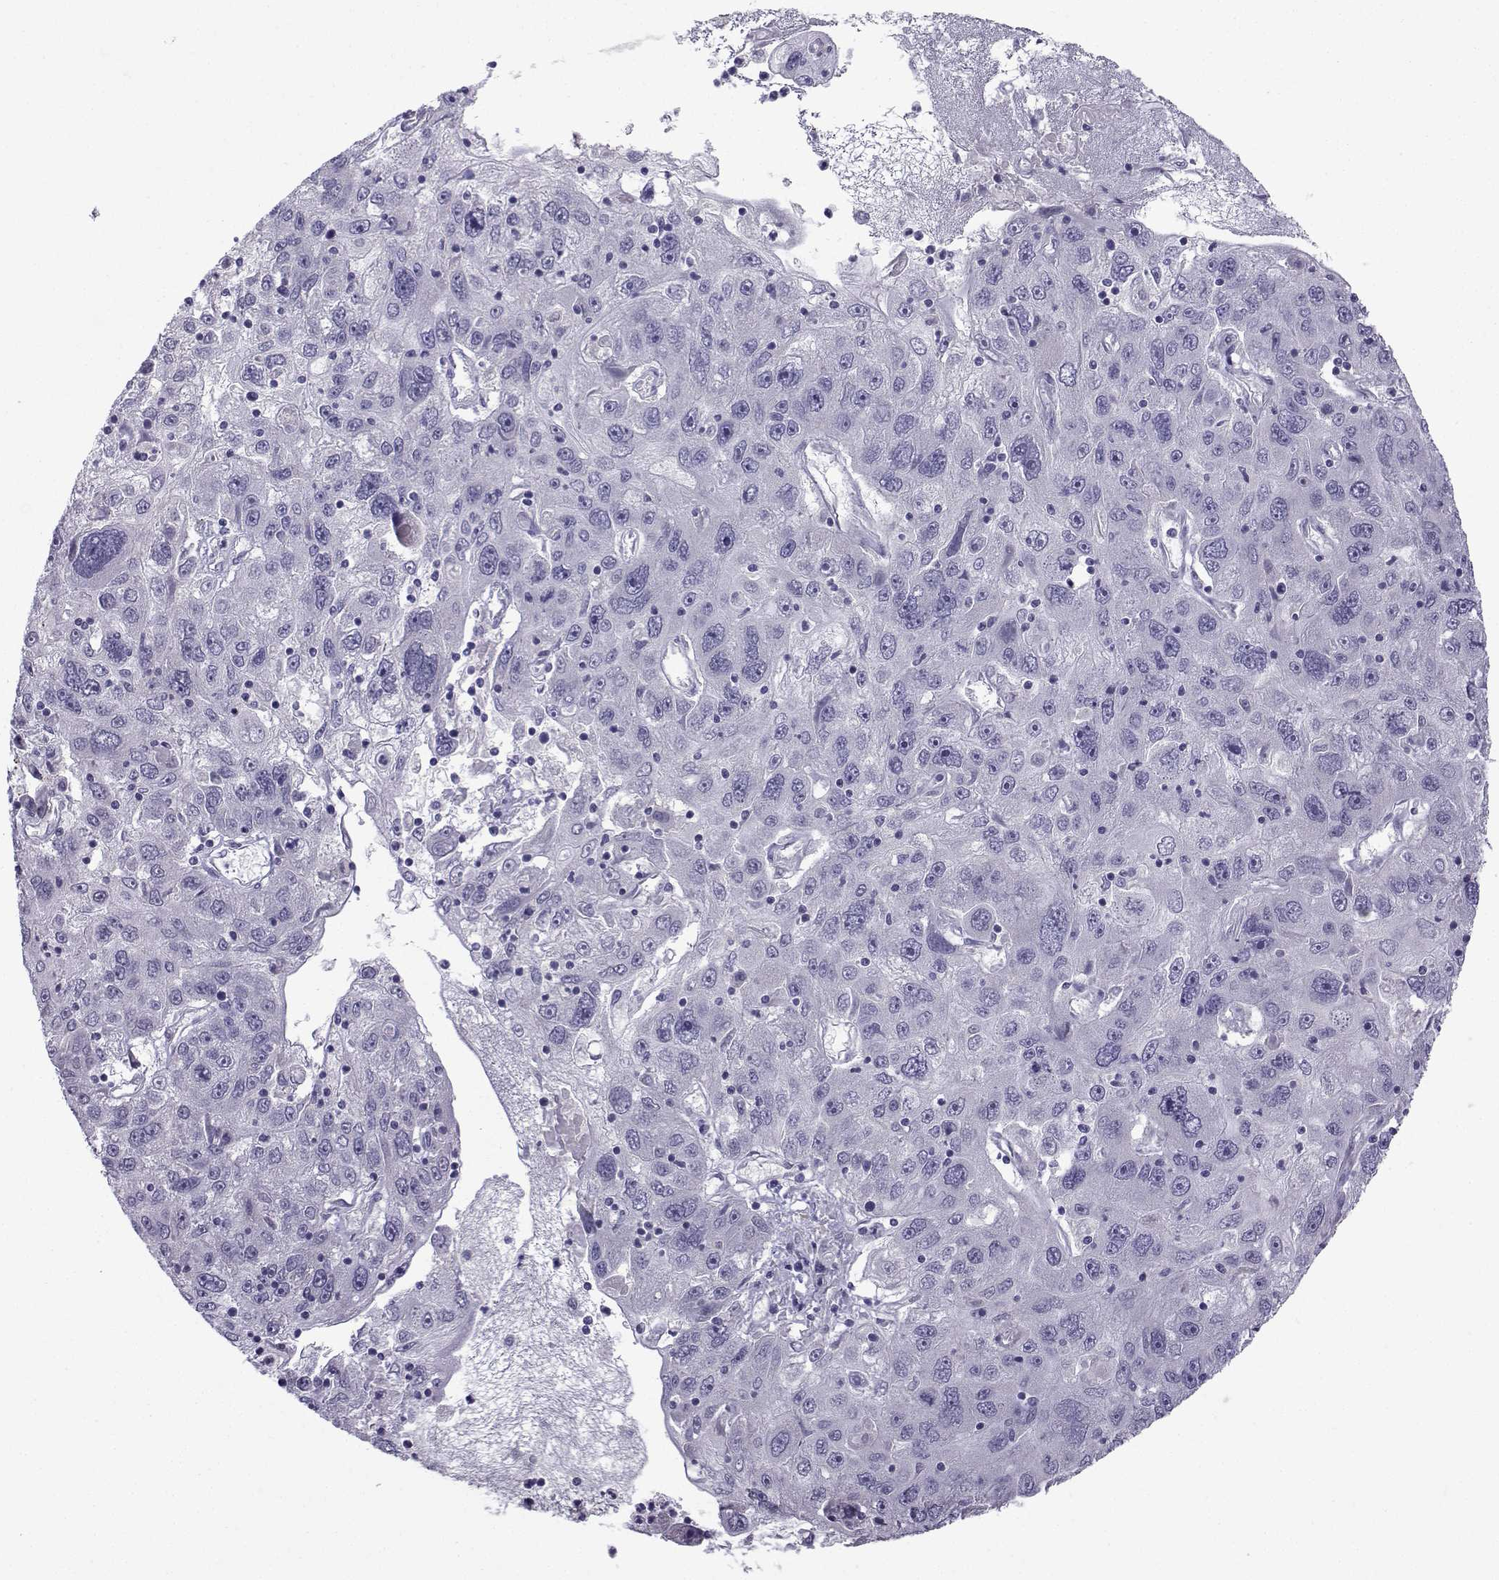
{"staining": {"intensity": "negative", "quantity": "none", "location": "none"}, "tissue": "stomach cancer", "cell_type": "Tumor cells", "image_type": "cancer", "snomed": [{"axis": "morphology", "description": "Adenocarcinoma, NOS"}, {"axis": "topography", "description": "Stomach"}], "caption": "This image is of stomach cancer stained with immunohistochemistry to label a protein in brown with the nuclei are counter-stained blue. There is no expression in tumor cells.", "gene": "SPACA7", "patient": {"sex": "male", "age": 56}}